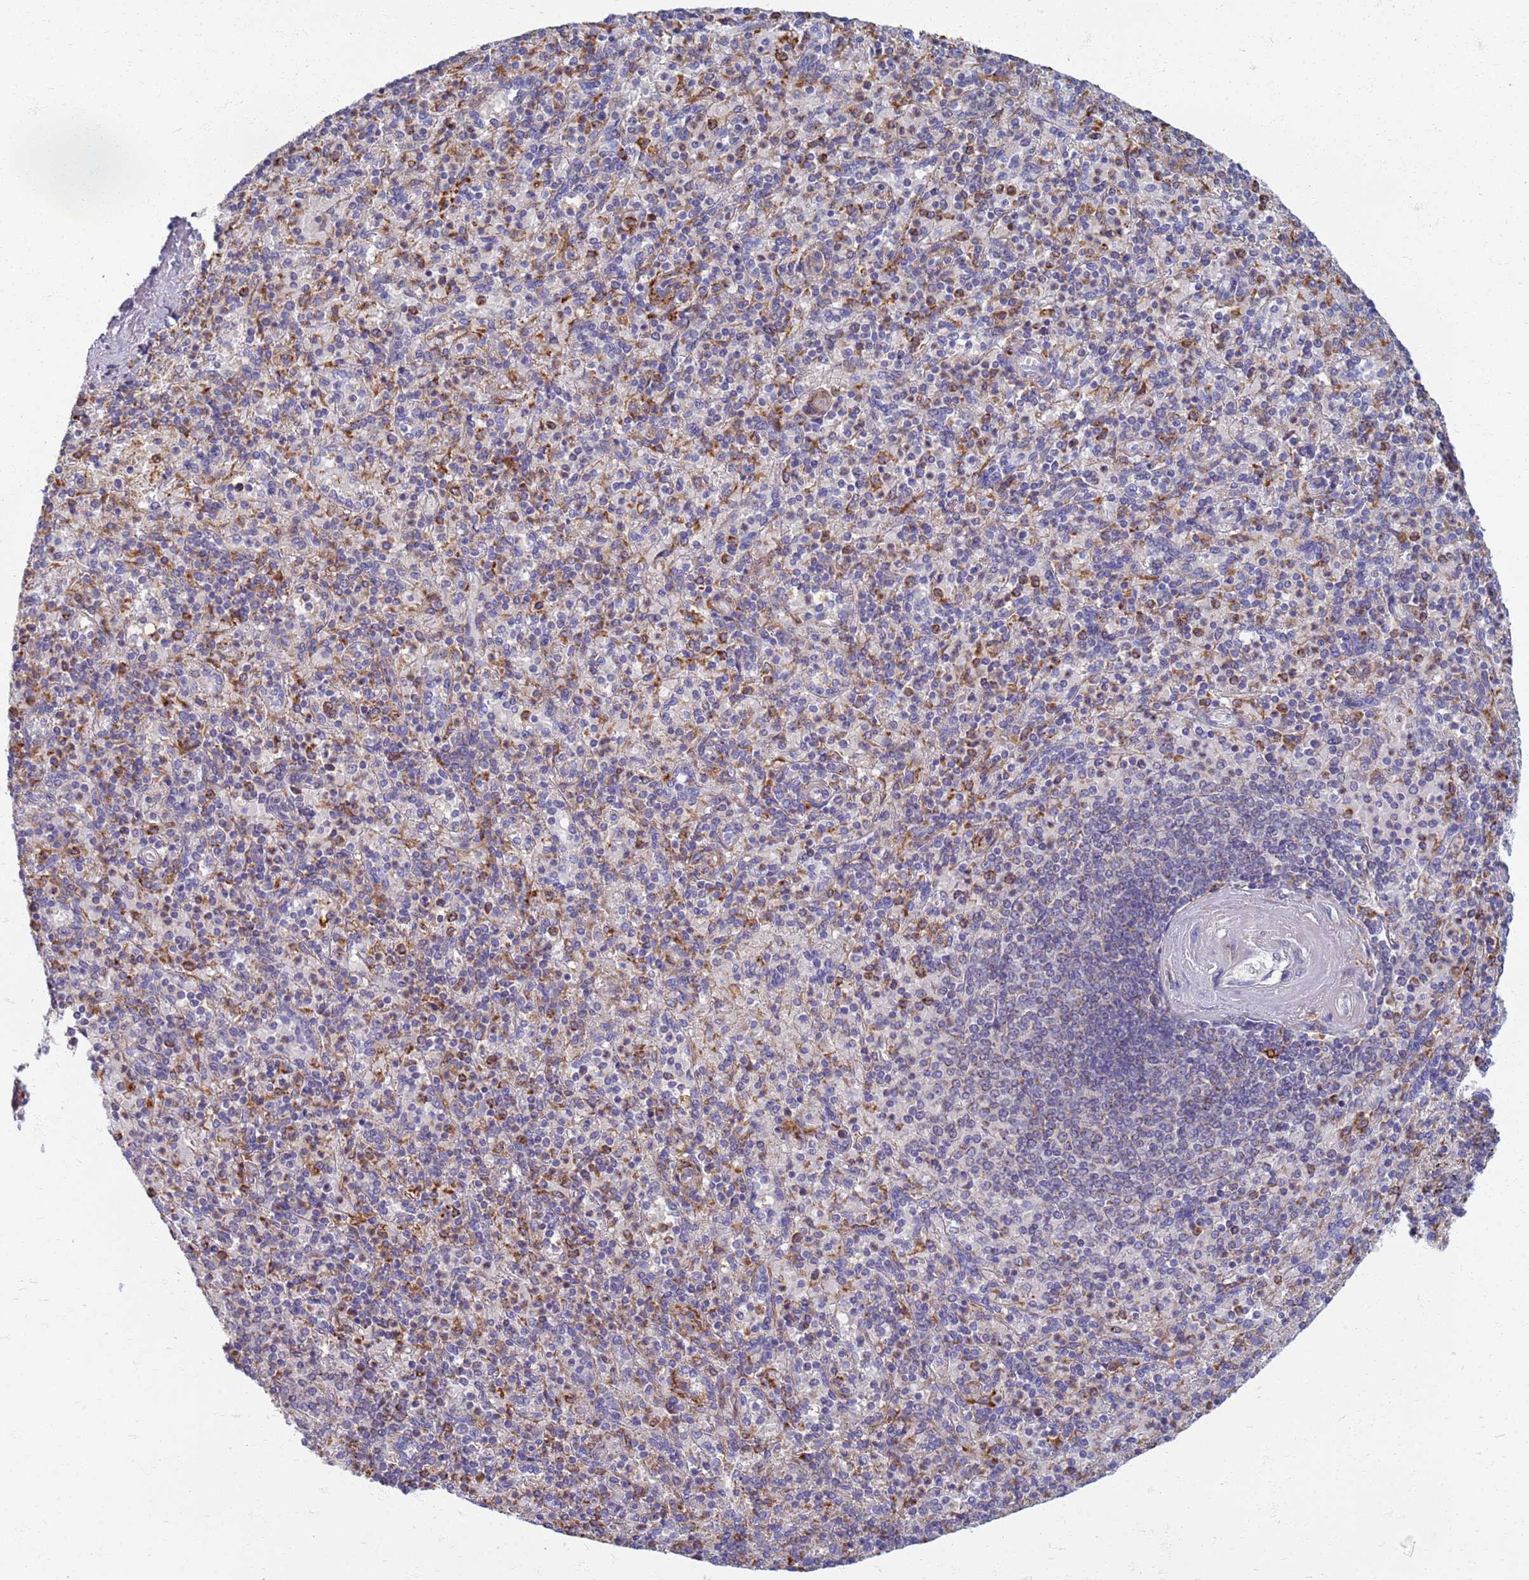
{"staining": {"intensity": "moderate", "quantity": "<25%", "location": "cytoplasmic/membranous"}, "tissue": "spleen", "cell_type": "Cells in red pulp", "image_type": "normal", "snomed": [{"axis": "morphology", "description": "Normal tissue, NOS"}, {"axis": "topography", "description": "Spleen"}], "caption": "The immunohistochemical stain highlights moderate cytoplasmic/membranous expression in cells in red pulp of normal spleen.", "gene": "ATP6V1E1", "patient": {"sex": "male", "age": 82}}